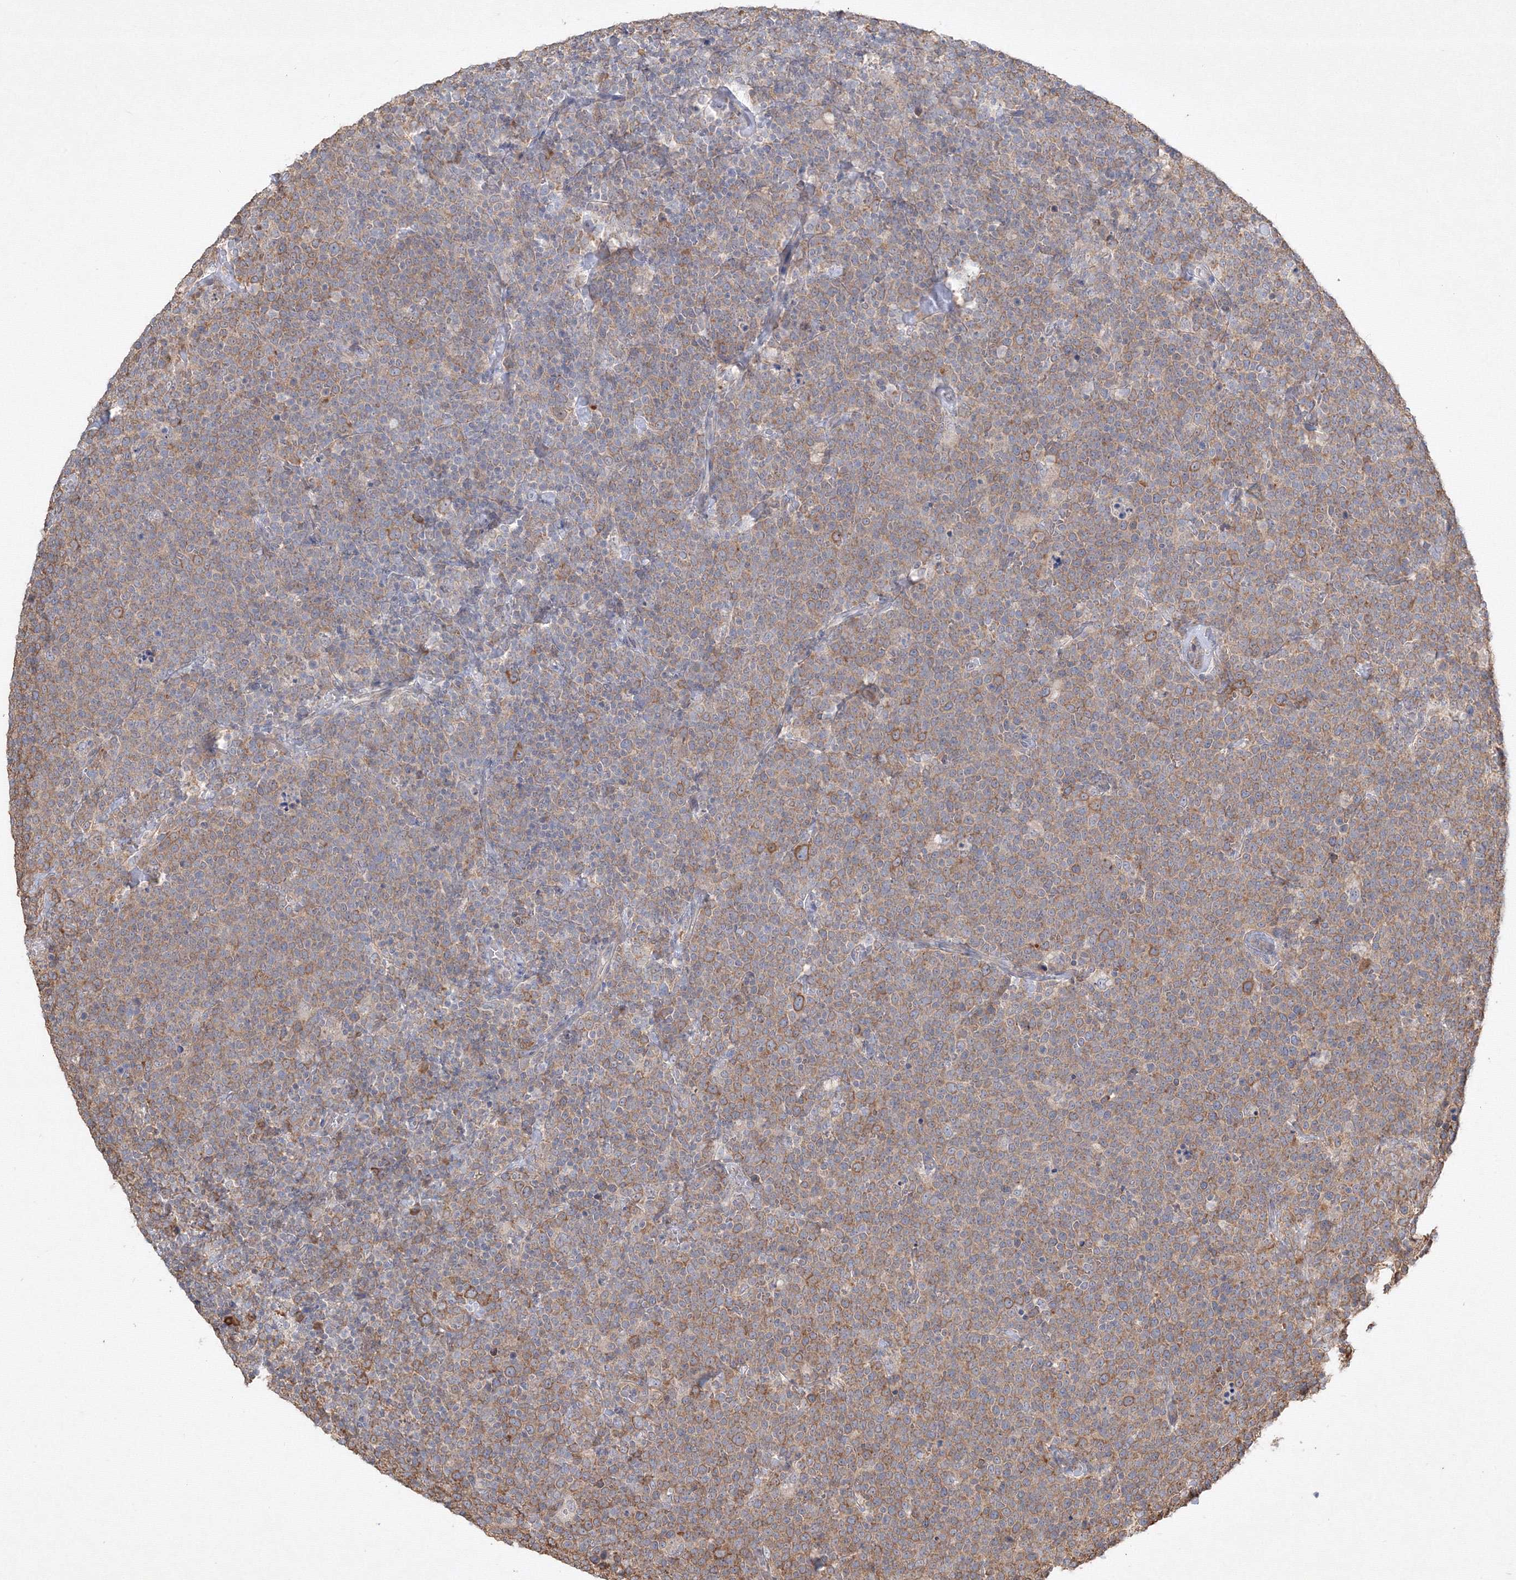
{"staining": {"intensity": "moderate", "quantity": "25%-75%", "location": "cytoplasmic/membranous"}, "tissue": "lymphoma", "cell_type": "Tumor cells", "image_type": "cancer", "snomed": [{"axis": "morphology", "description": "Malignant lymphoma, non-Hodgkin's type, High grade"}, {"axis": "topography", "description": "Lymph node"}], "caption": "Moderate cytoplasmic/membranous protein expression is appreciated in approximately 25%-75% of tumor cells in high-grade malignant lymphoma, non-Hodgkin's type. Immunohistochemistry (ihc) stains the protein in brown and the nuclei are stained blue.", "gene": "FBXL8", "patient": {"sex": "male", "age": 61}}